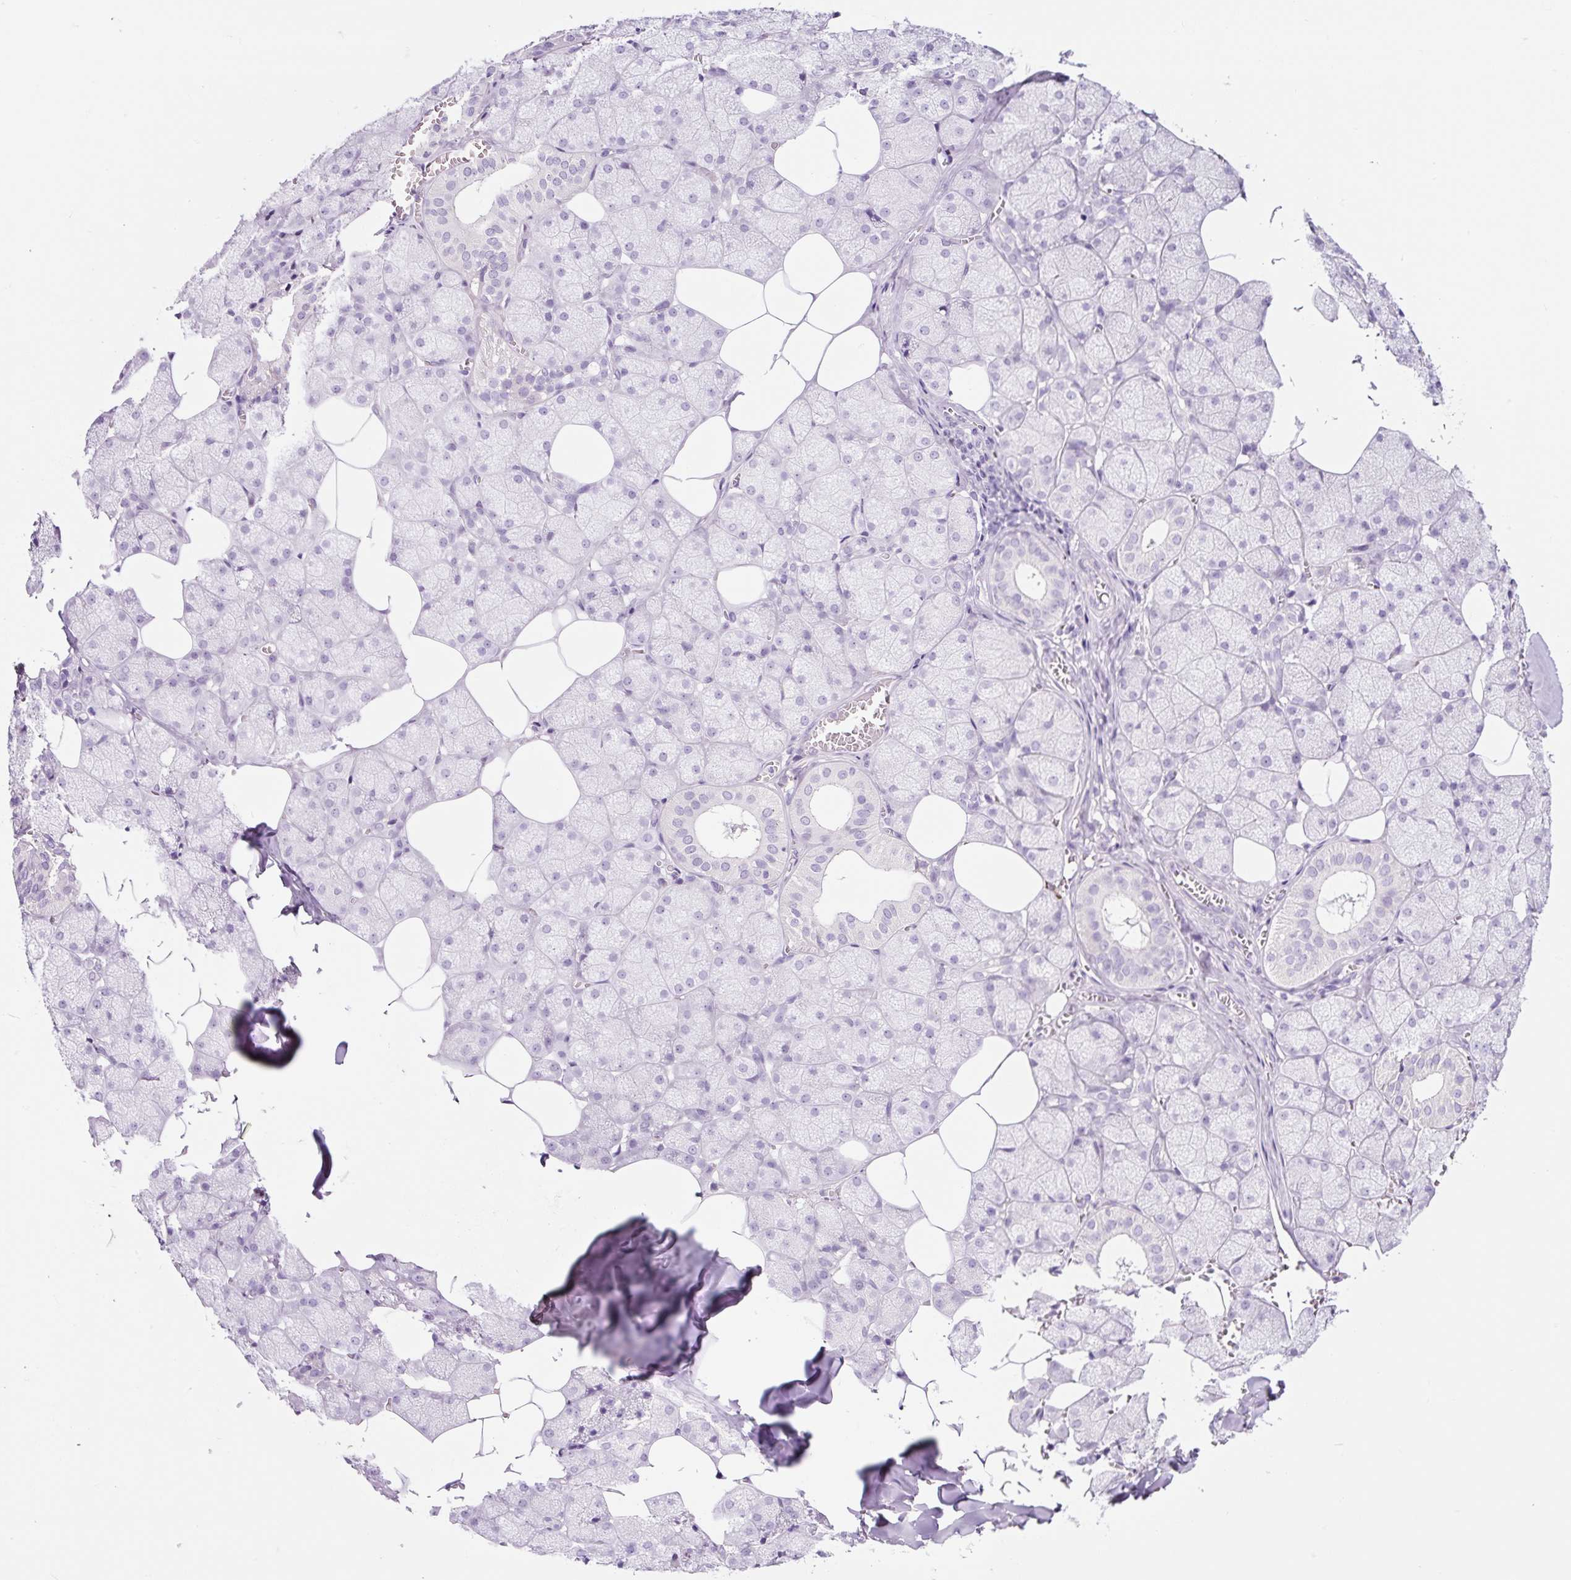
{"staining": {"intensity": "negative", "quantity": "none", "location": "none"}, "tissue": "salivary gland", "cell_type": "Glandular cells", "image_type": "normal", "snomed": [{"axis": "morphology", "description": "Normal tissue, NOS"}, {"axis": "topography", "description": "Salivary gland"}, {"axis": "topography", "description": "Peripheral nerve tissue"}], "caption": "Micrograph shows no significant protein positivity in glandular cells of benign salivary gland.", "gene": "RNF212B", "patient": {"sex": "male", "age": 38}}